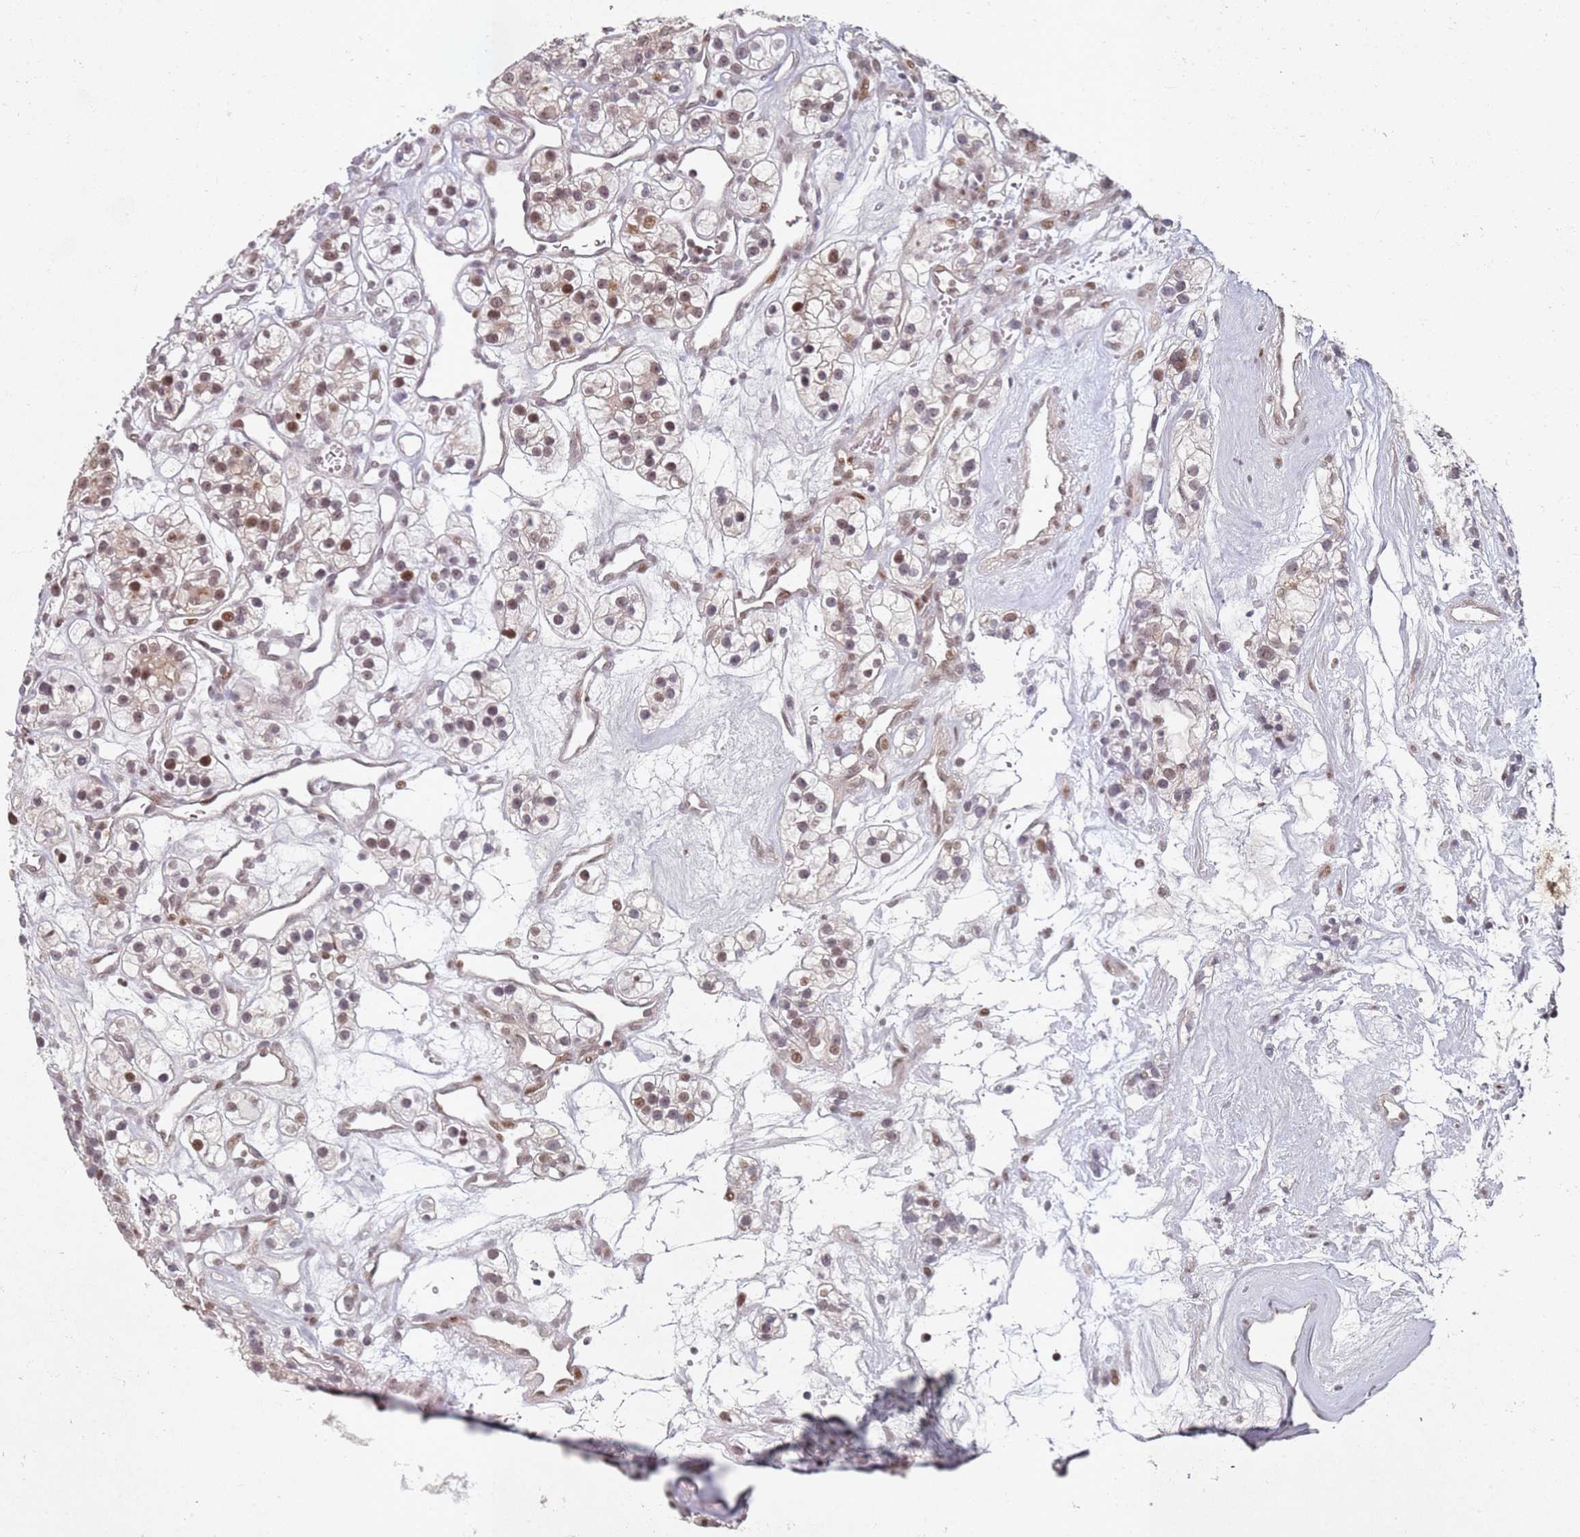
{"staining": {"intensity": "moderate", "quantity": ">75%", "location": "nuclear"}, "tissue": "renal cancer", "cell_type": "Tumor cells", "image_type": "cancer", "snomed": [{"axis": "morphology", "description": "Adenocarcinoma, NOS"}, {"axis": "topography", "description": "Kidney"}], "caption": "A medium amount of moderate nuclear staining is appreciated in approximately >75% of tumor cells in renal cancer tissue. The protein is stained brown, and the nuclei are stained in blue (DAB (3,3'-diaminobenzidine) IHC with brightfield microscopy, high magnification).", "gene": "ATF6B", "patient": {"sex": "female", "age": 57}}